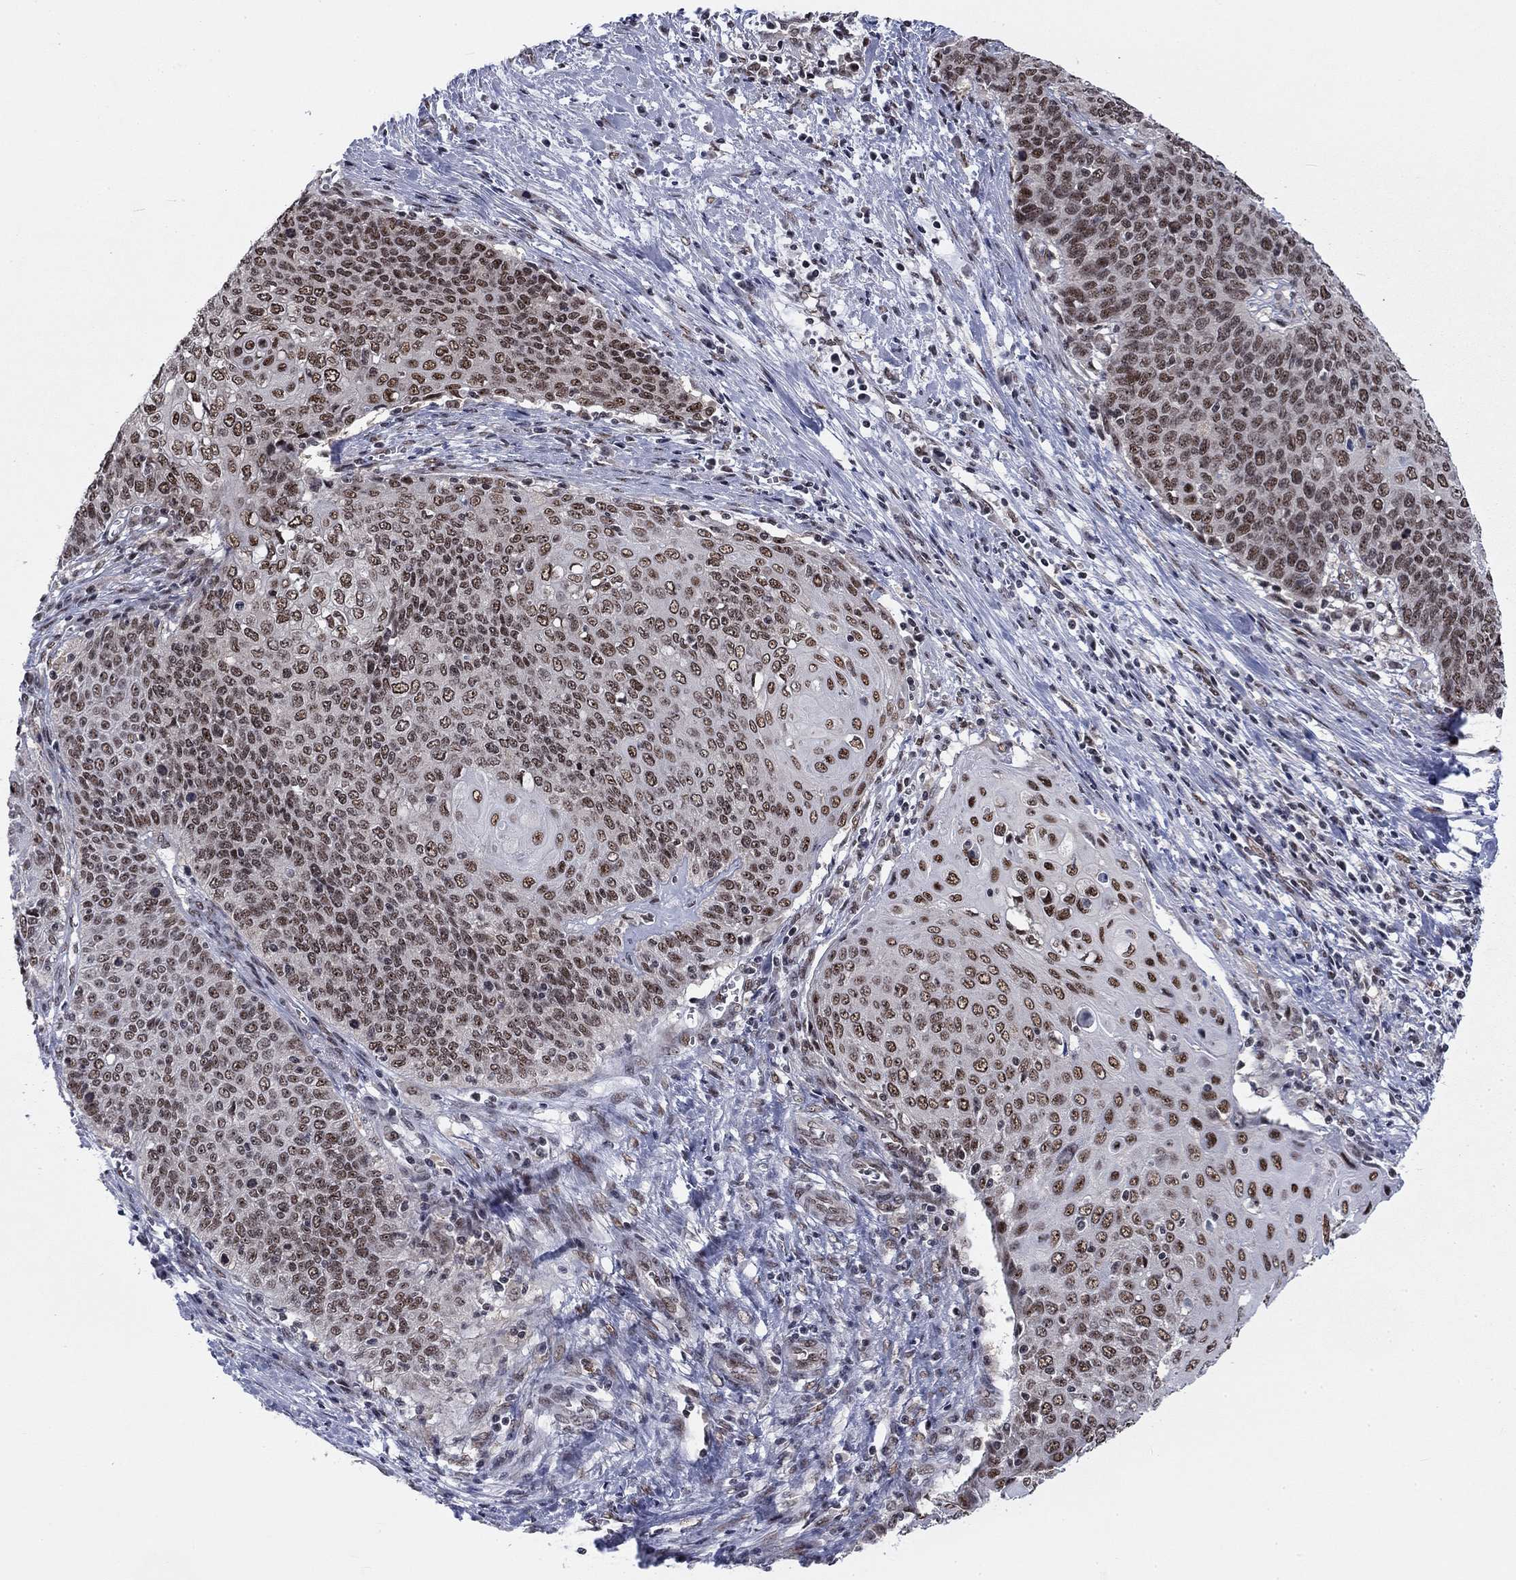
{"staining": {"intensity": "moderate", "quantity": ">75%", "location": "nuclear"}, "tissue": "cervical cancer", "cell_type": "Tumor cells", "image_type": "cancer", "snomed": [{"axis": "morphology", "description": "Squamous cell carcinoma, NOS"}, {"axis": "topography", "description": "Cervix"}], "caption": "IHC micrograph of cervical cancer stained for a protein (brown), which demonstrates medium levels of moderate nuclear positivity in approximately >75% of tumor cells.", "gene": "FYTTD1", "patient": {"sex": "female", "age": 39}}